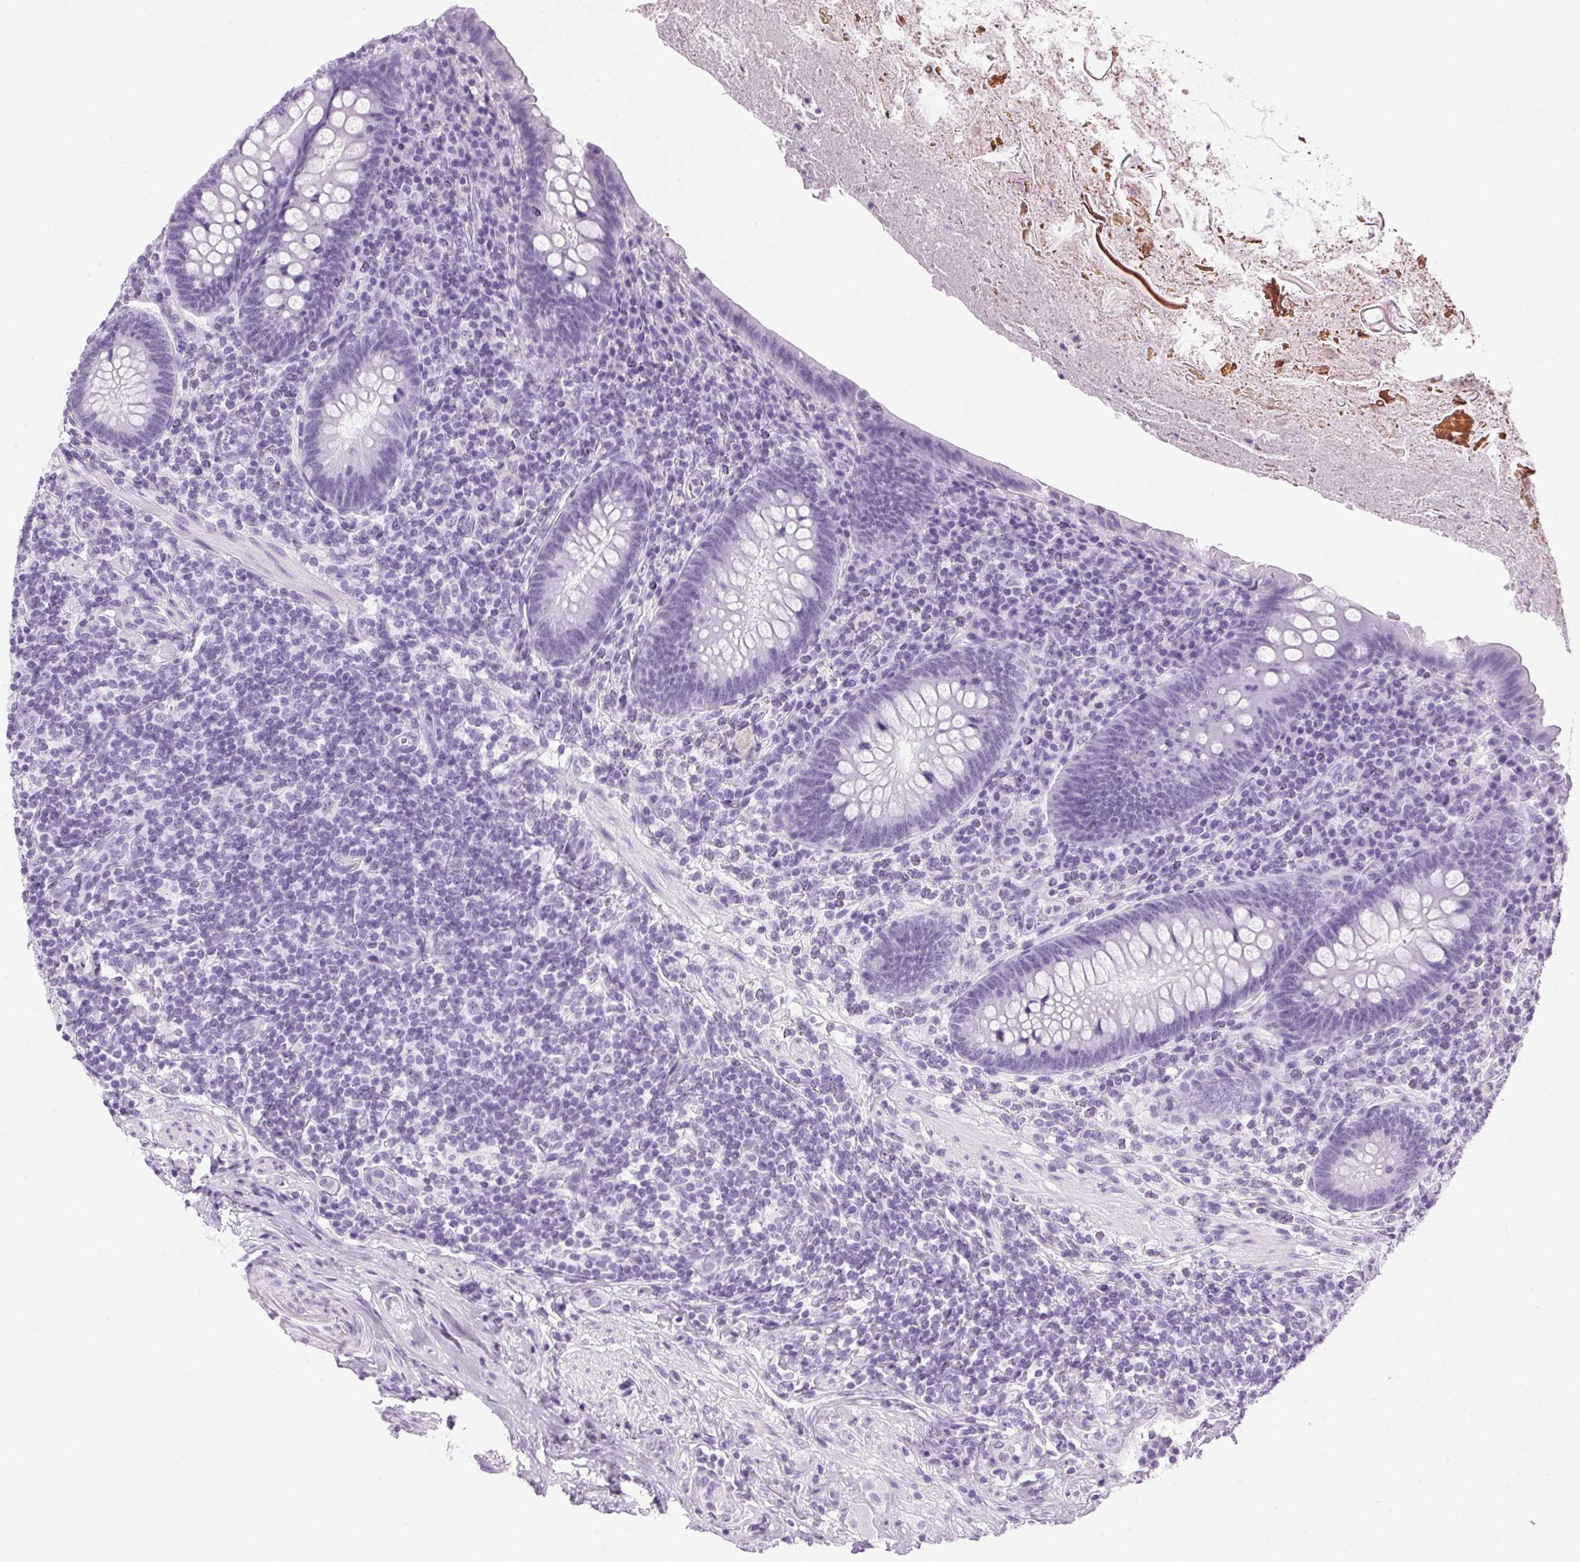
{"staining": {"intensity": "negative", "quantity": "none", "location": "none"}, "tissue": "appendix", "cell_type": "Glandular cells", "image_type": "normal", "snomed": [{"axis": "morphology", "description": "Normal tissue, NOS"}, {"axis": "topography", "description": "Appendix"}], "caption": "Immunohistochemistry histopathology image of benign human appendix stained for a protein (brown), which demonstrates no expression in glandular cells.", "gene": "SP7", "patient": {"sex": "male", "age": 47}}